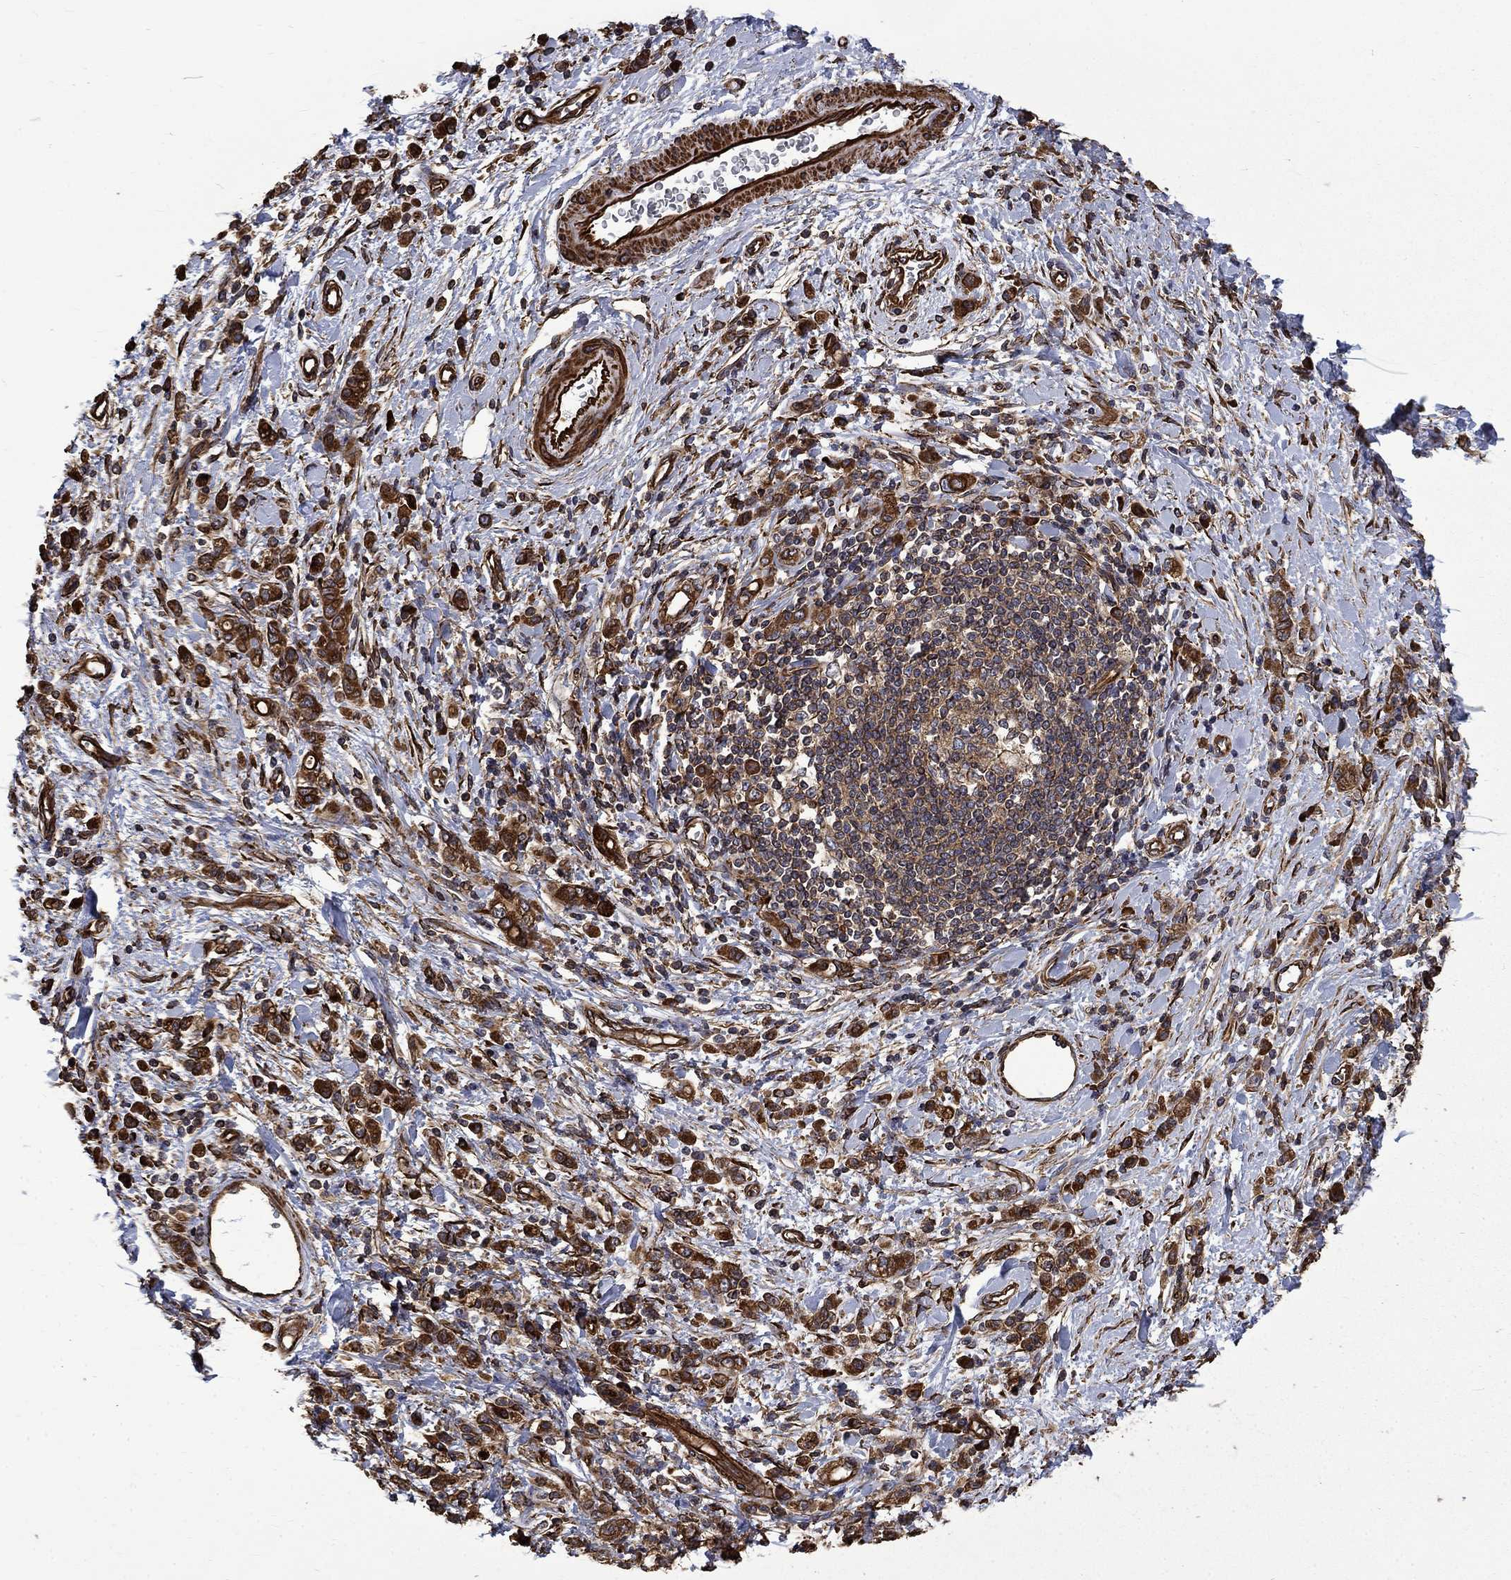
{"staining": {"intensity": "strong", "quantity": ">75%", "location": "cytoplasmic/membranous"}, "tissue": "stomach cancer", "cell_type": "Tumor cells", "image_type": "cancer", "snomed": [{"axis": "morphology", "description": "Adenocarcinoma, NOS"}, {"axis": "topography", "description": "Stomach"}], "caption": "Tumor cells demonstrate high levels of strong cytoplasmic/membranous positivity in about >75% of cells in human adenocarcinoma (stomach). The staining was performed using DAB (3,3'-diaminobenzidine), with brown indicating positive protein expression. Nuclei are stained blue with hematoxylin.", "gene": "CUTC", "patient": {"sex": "male", "age": 77}}